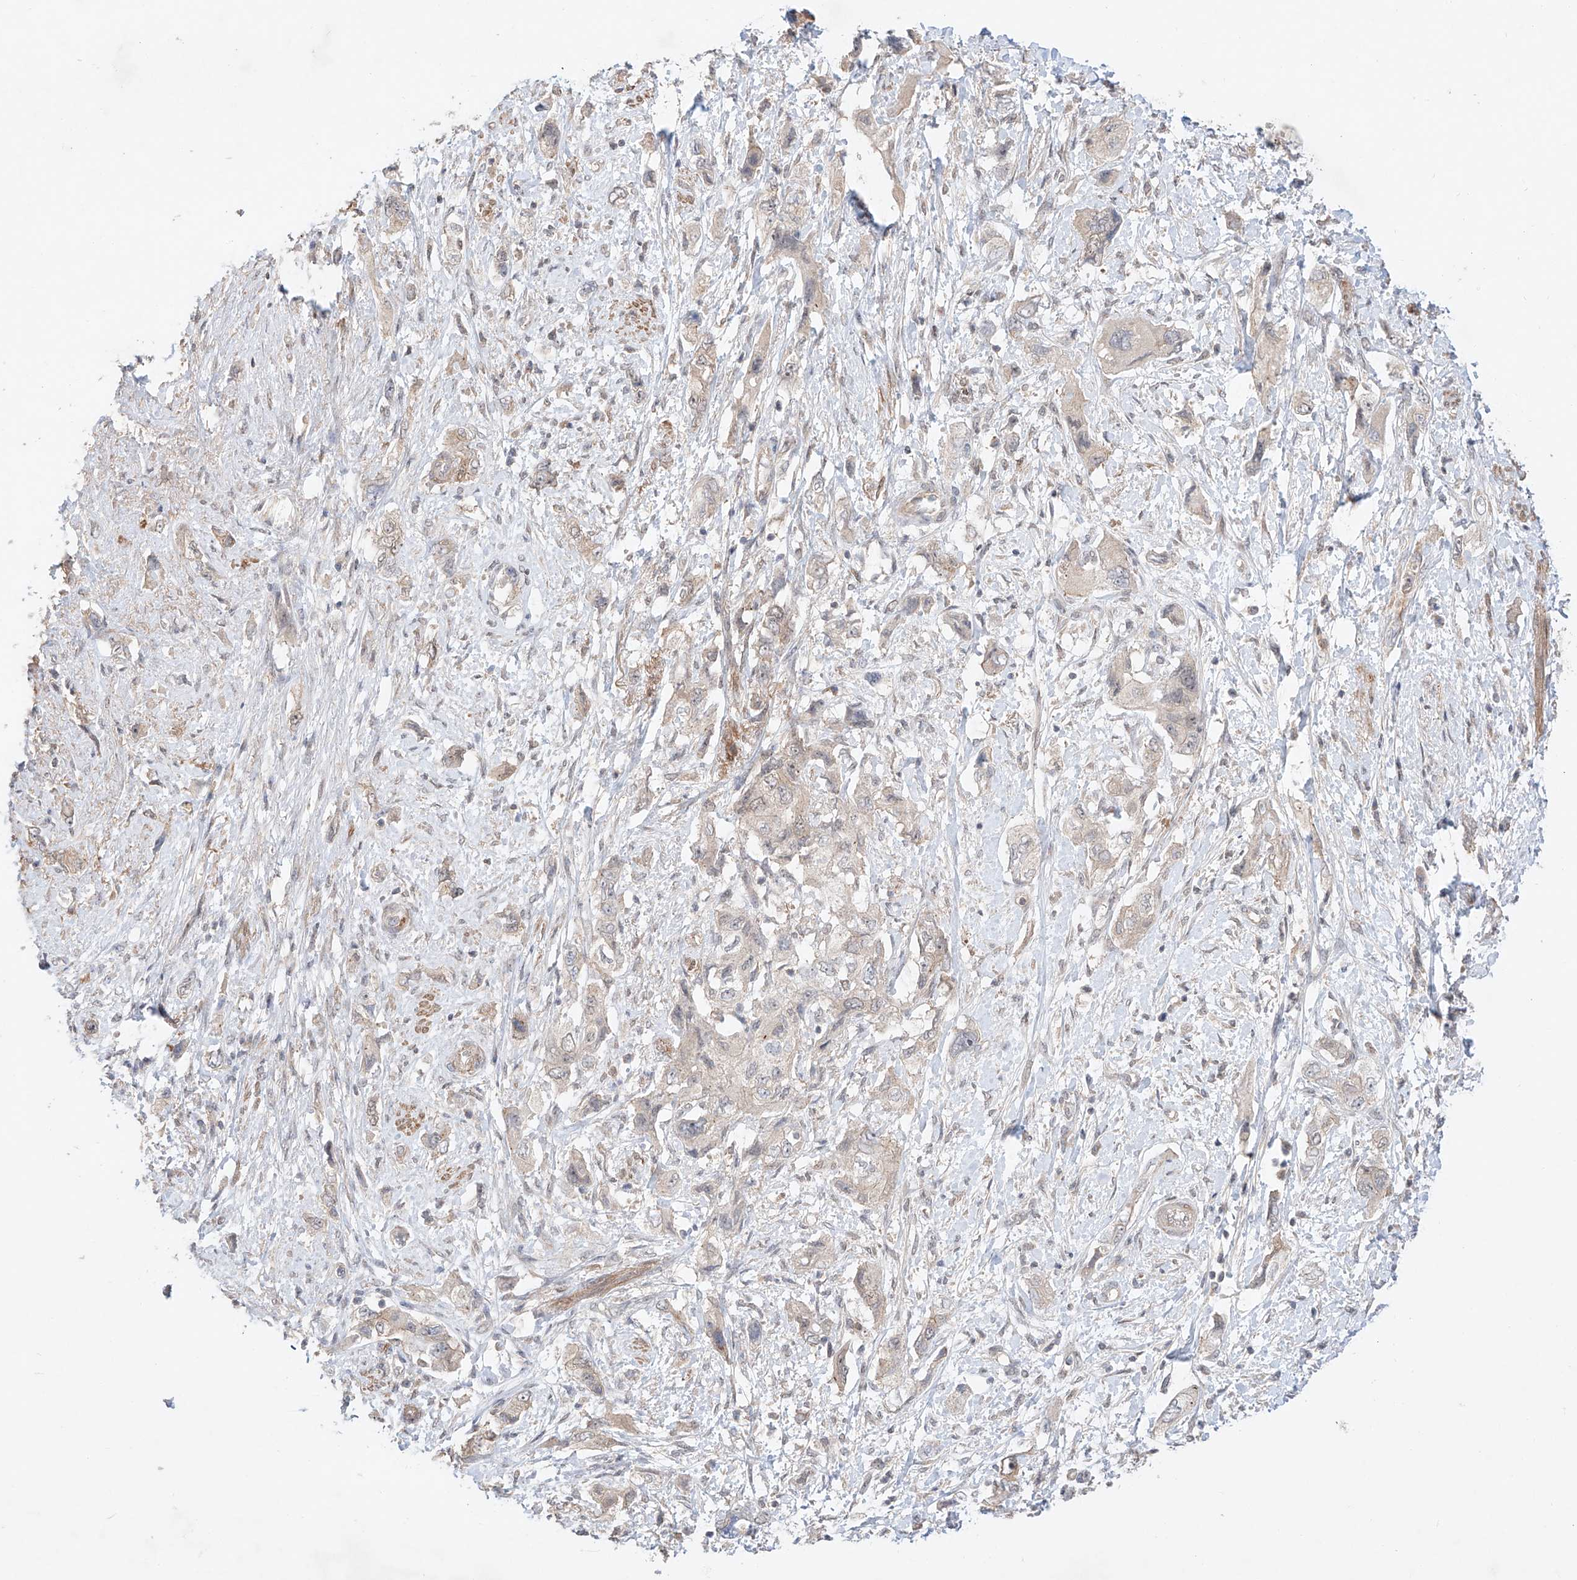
{"staining": {"intensity": "negative", "quantity": "none", "location": "none"}, "tissue": "pancreatic cancer", "cell_type": "Tumor cells", "image_type": "cancer", "snomed": [{"axis": "morphology", "description": "Adenocarcinoma, NOS"}, {"axis": "topography", "description": "Pancreas"}], "caption": "Immunohistochemistry (IHC) of human pancreatic cancer exhibits no staining in tumor cells.", "gene": "TSR2", "patient": {"sex": "female", "age": 73}}